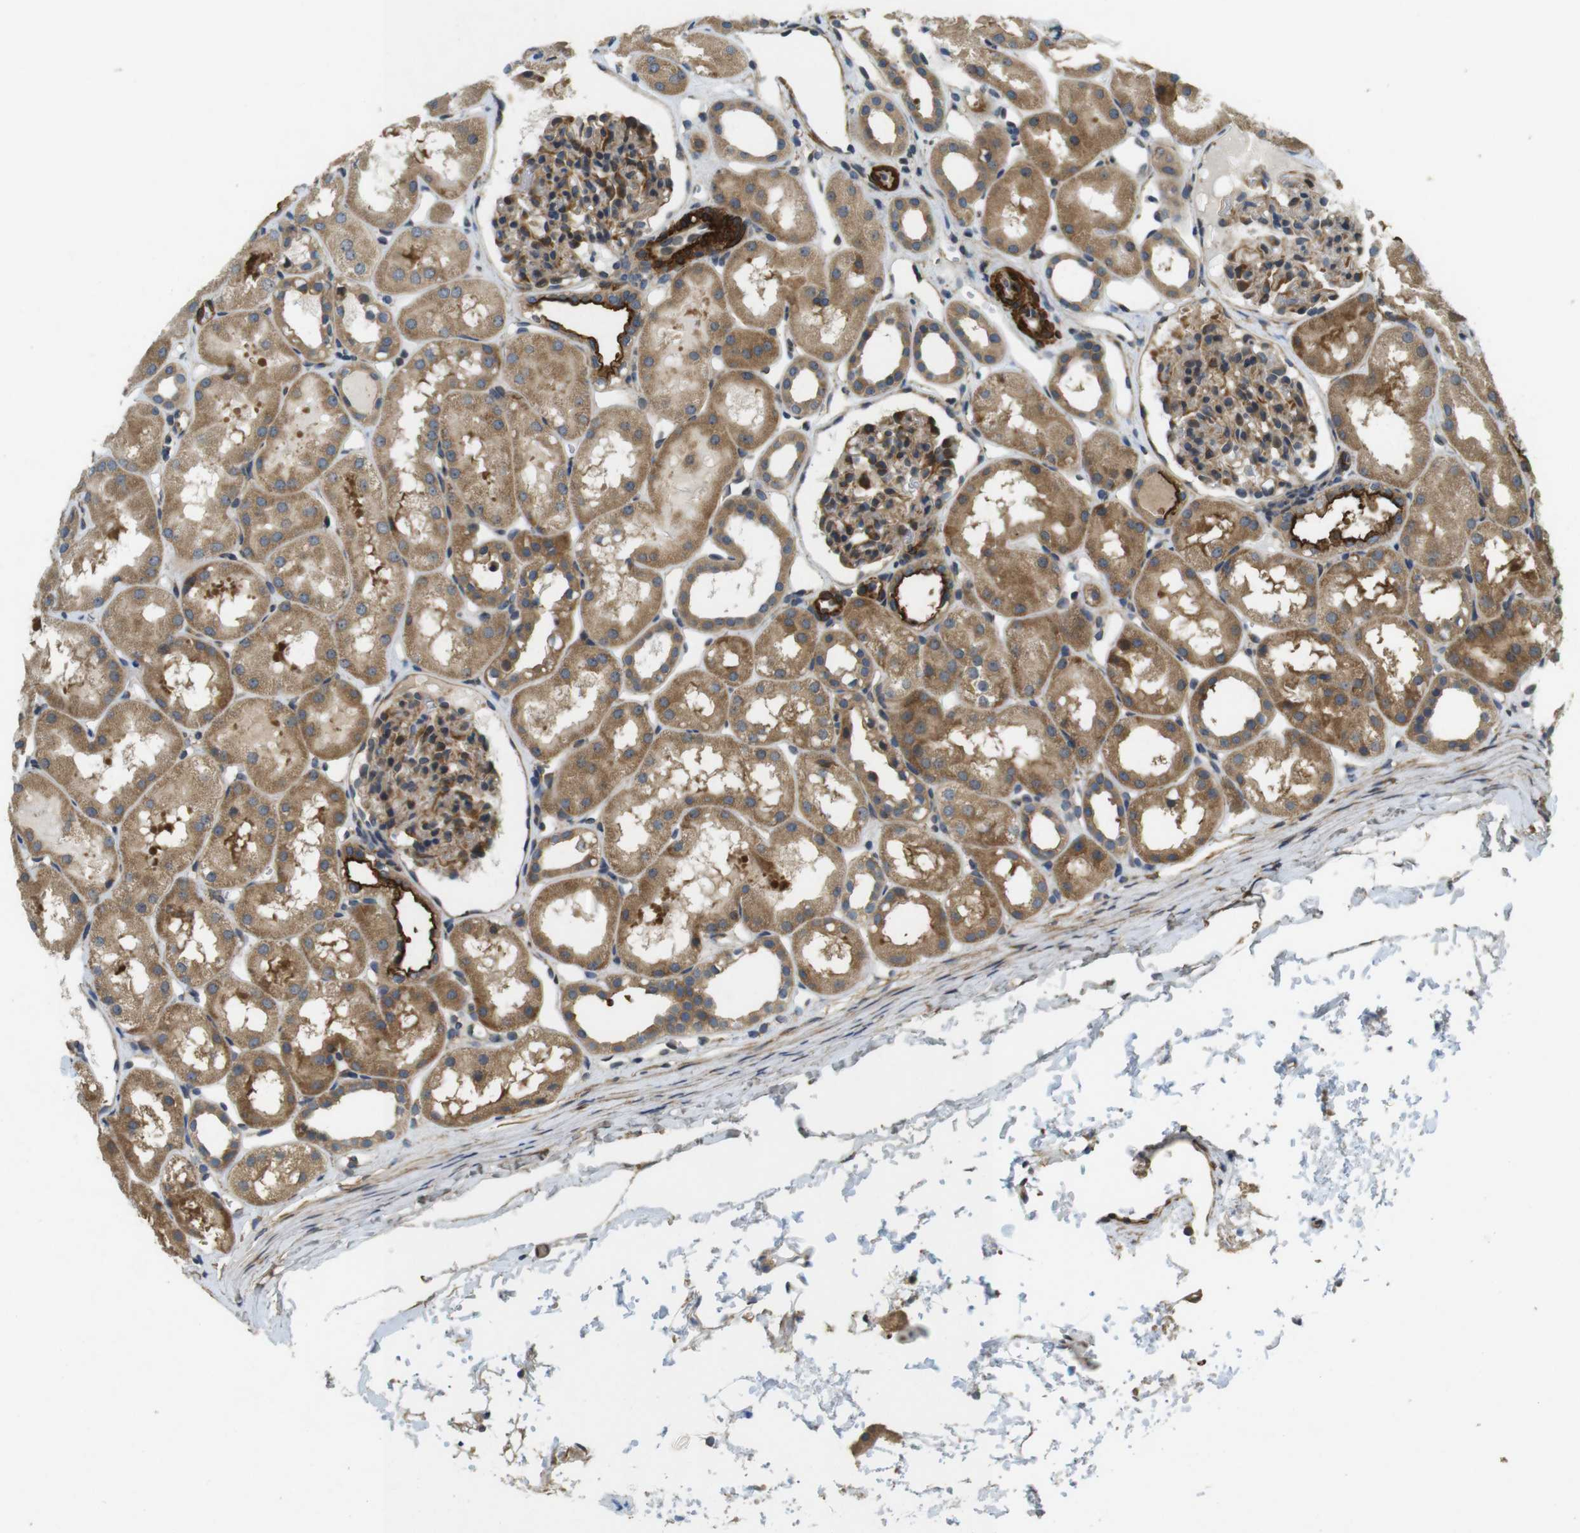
{"staining": {"intensity": "moderate", "quantity": ">75%", "location": "cytoplasmic/membranous"}, "tissue": "kidney", "cell_type": "Cells in glomeruli", "image_type": "normal", "snomed": [{"axis": "morphology", "description": "Normal tissue, NOS"}, {"axis": "topography", "description": "Kidney"}, {"axis": "topography", "description": "Urinary bladder"}], "caption": "Moderate cytoplasmic/membranous protein positivity is appreciated in approximately >75% of cells in glomeruli in kidney.", "gene": "BNIP3", "patient": {"sex": "male", "age": 16}}